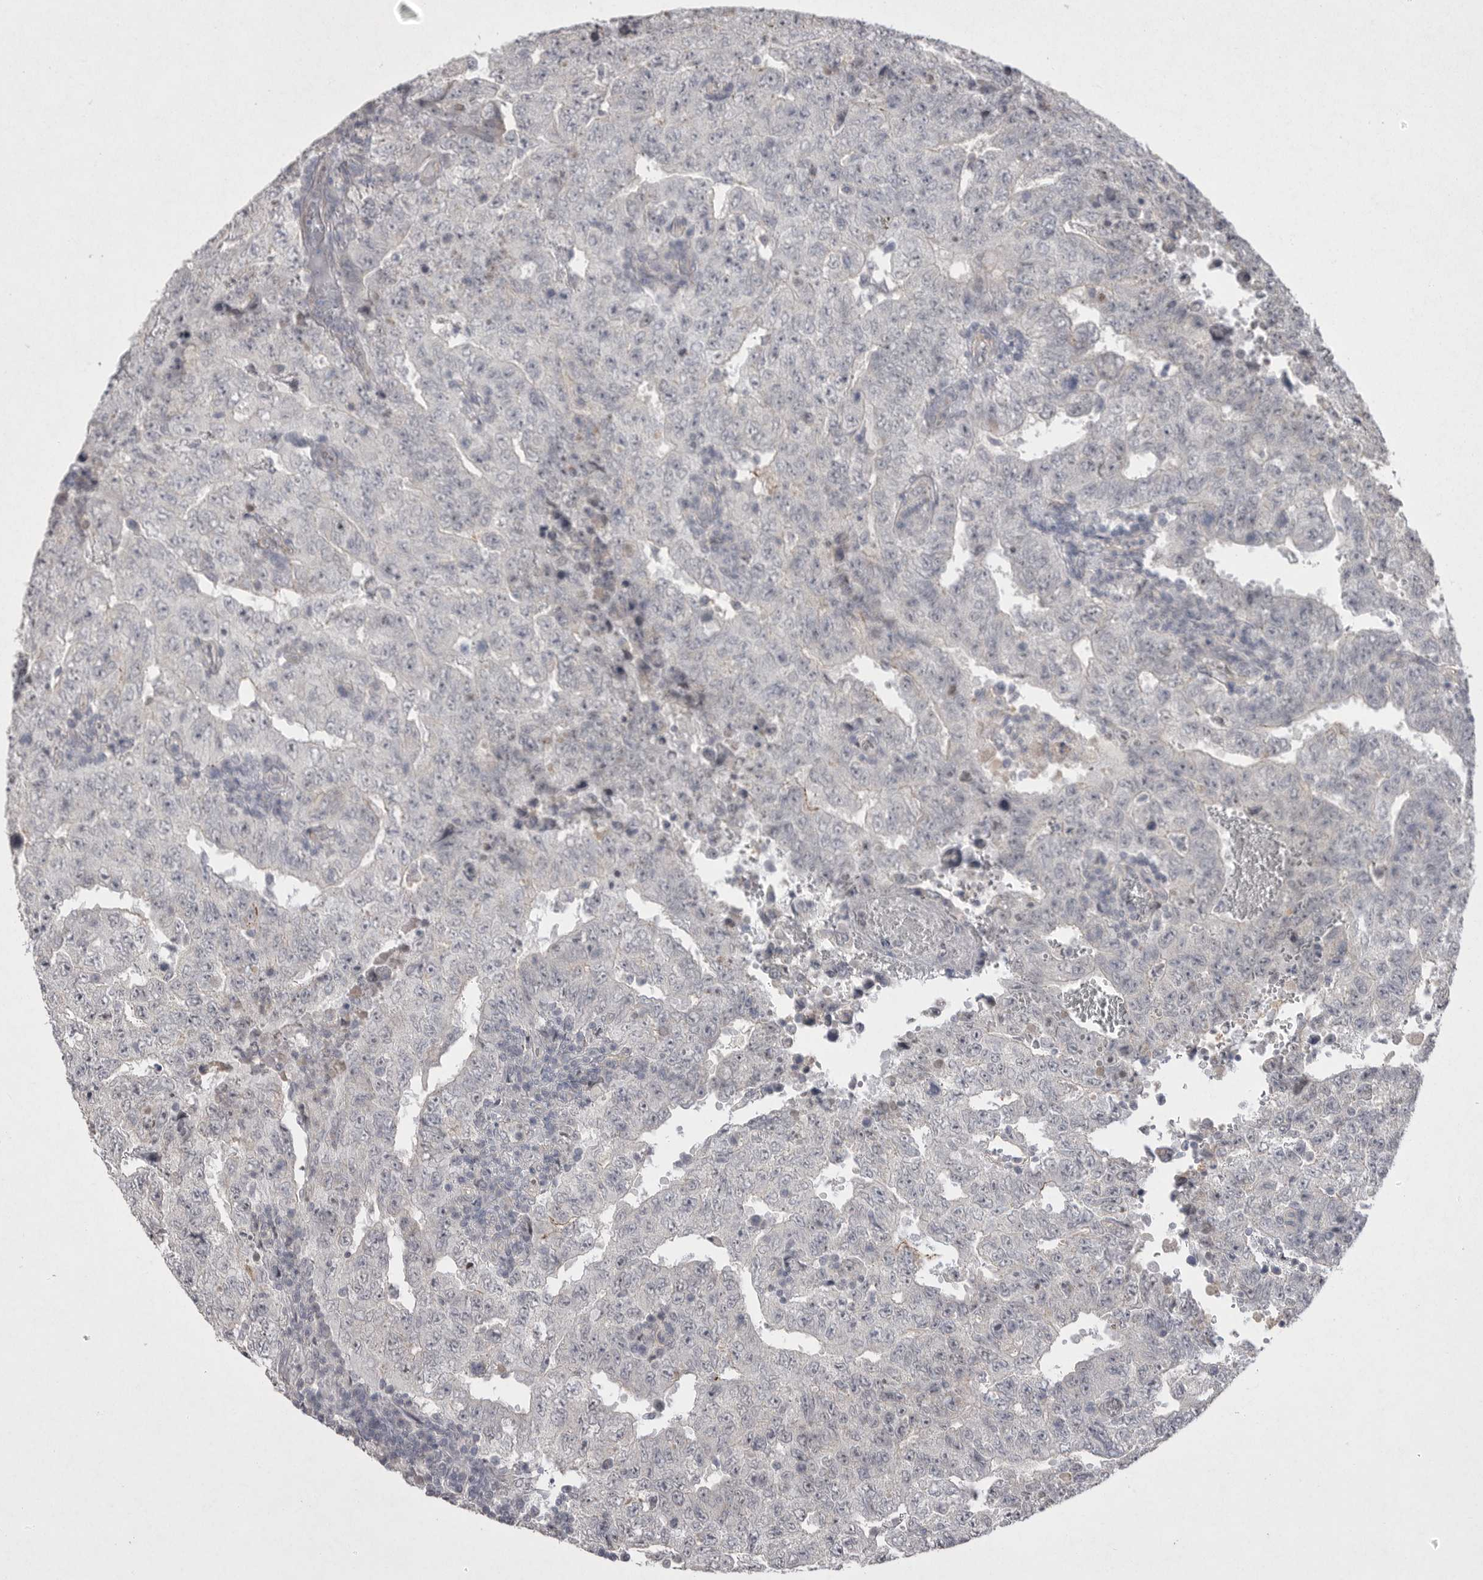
{"staining": {"intensity": "negative", "quantity": "none", "location": "none"}, "tissue": "testis cancer", "cell_type": "Tumor cells", "image_type": "cancer", "snomed": [{"axis": "morphology", "description": "Carcinoma, Embryonal, NOS"}, {"axis": "topography", "description": "Testis"}], "caption": "Tumor cells show no significant positivity in testis embryonal carcinoma.", "gene": "VANGL2", "patient": {"sex": "male", "age": 26}}